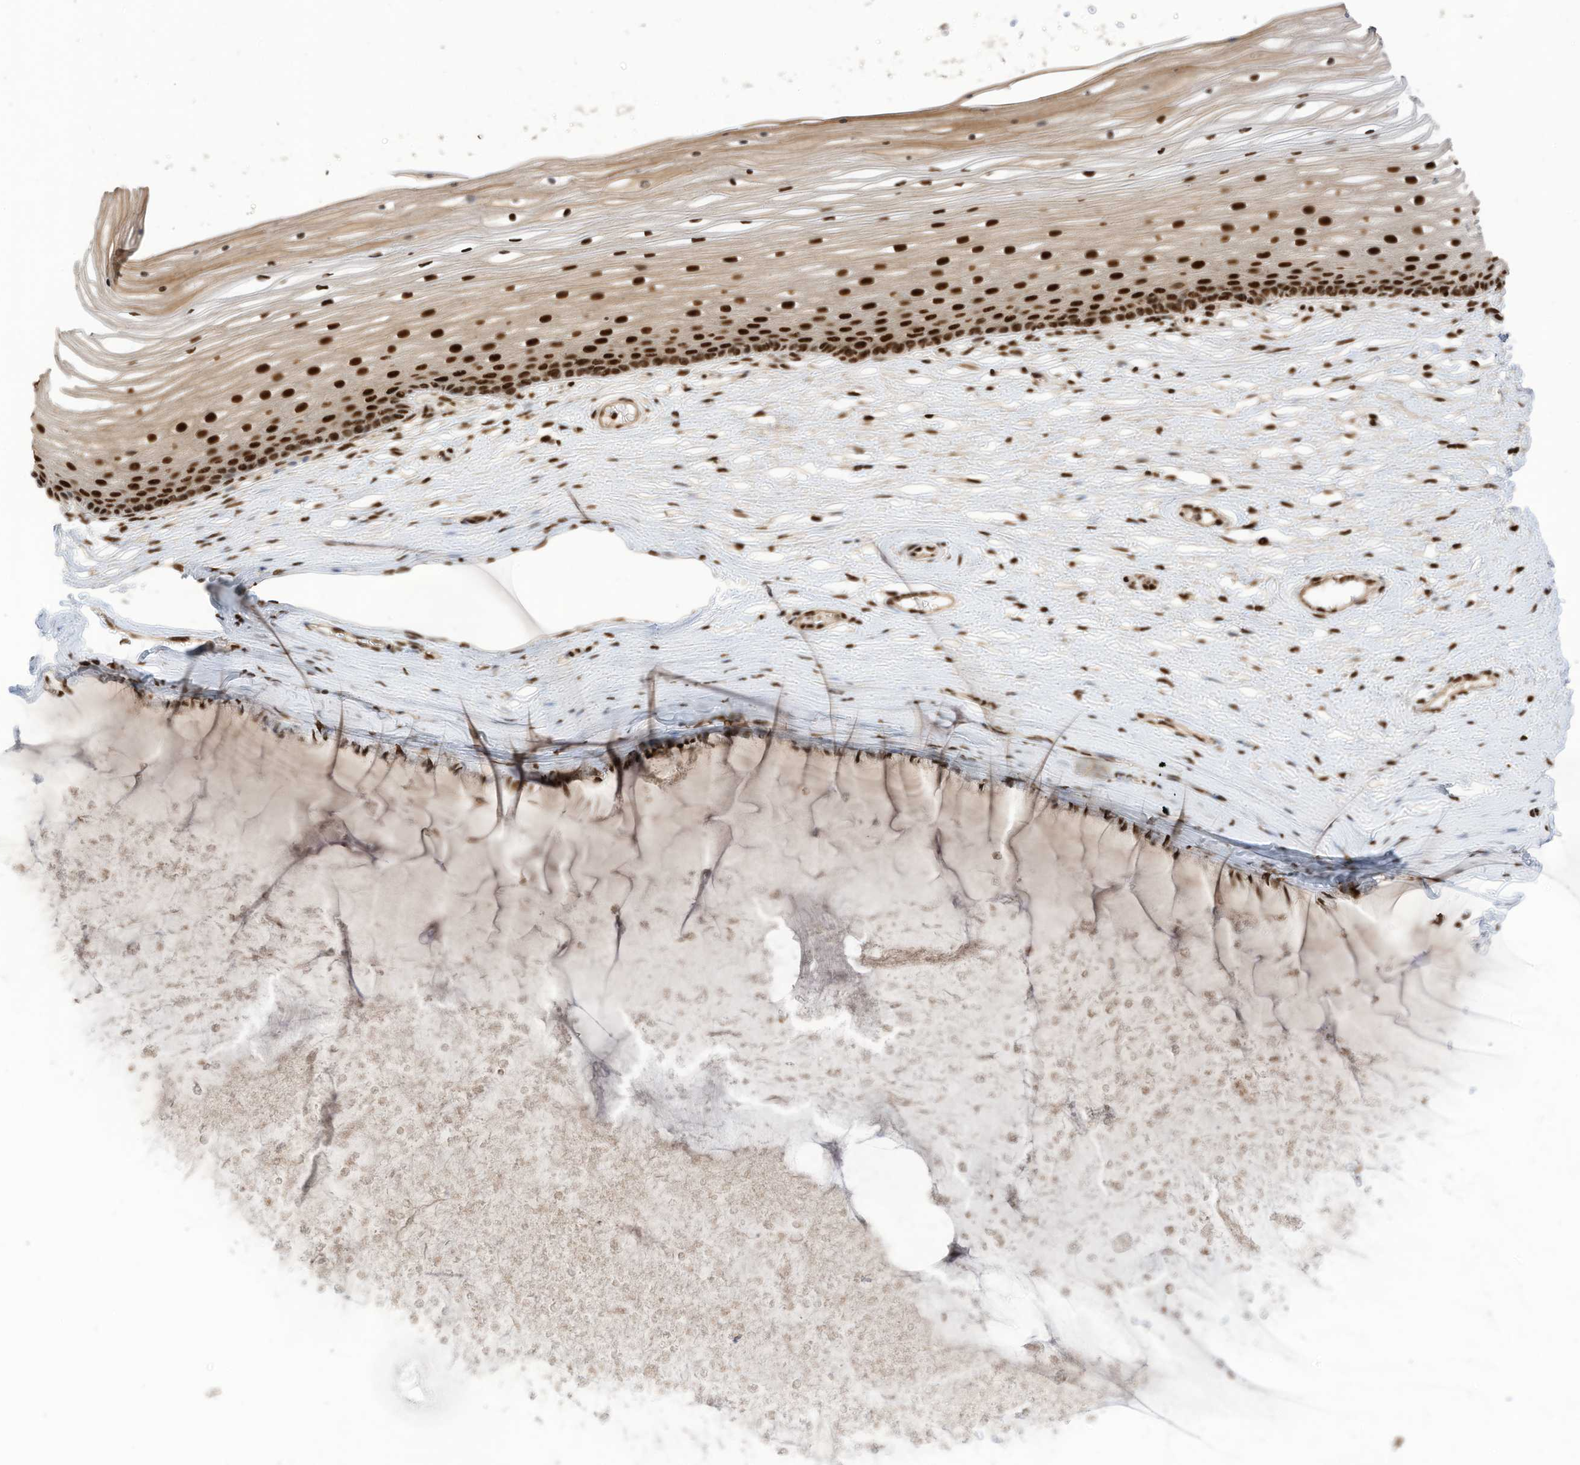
{"staining": {"intensity": "strong", "quantity": ">75%", "location": "nuclear"}, "tissue": "vagina", "cell_type": "Squamous epithelial cells", "image_type": "normal", "snomed": [{"axis": "morphology", "description": "Normal tissue, NOS"}, {"axis": "topography", "description": "Vagina"}, {"axis": "topography", "description": "Cervix"}], "caption": "Vagina stained with DAB IHC exhibits high levels of strong nuclear staining in approximately >75% of squamous epithelial cells.", "gene": "SF3A3", "patient": {"sex": "female", "age": 40}}